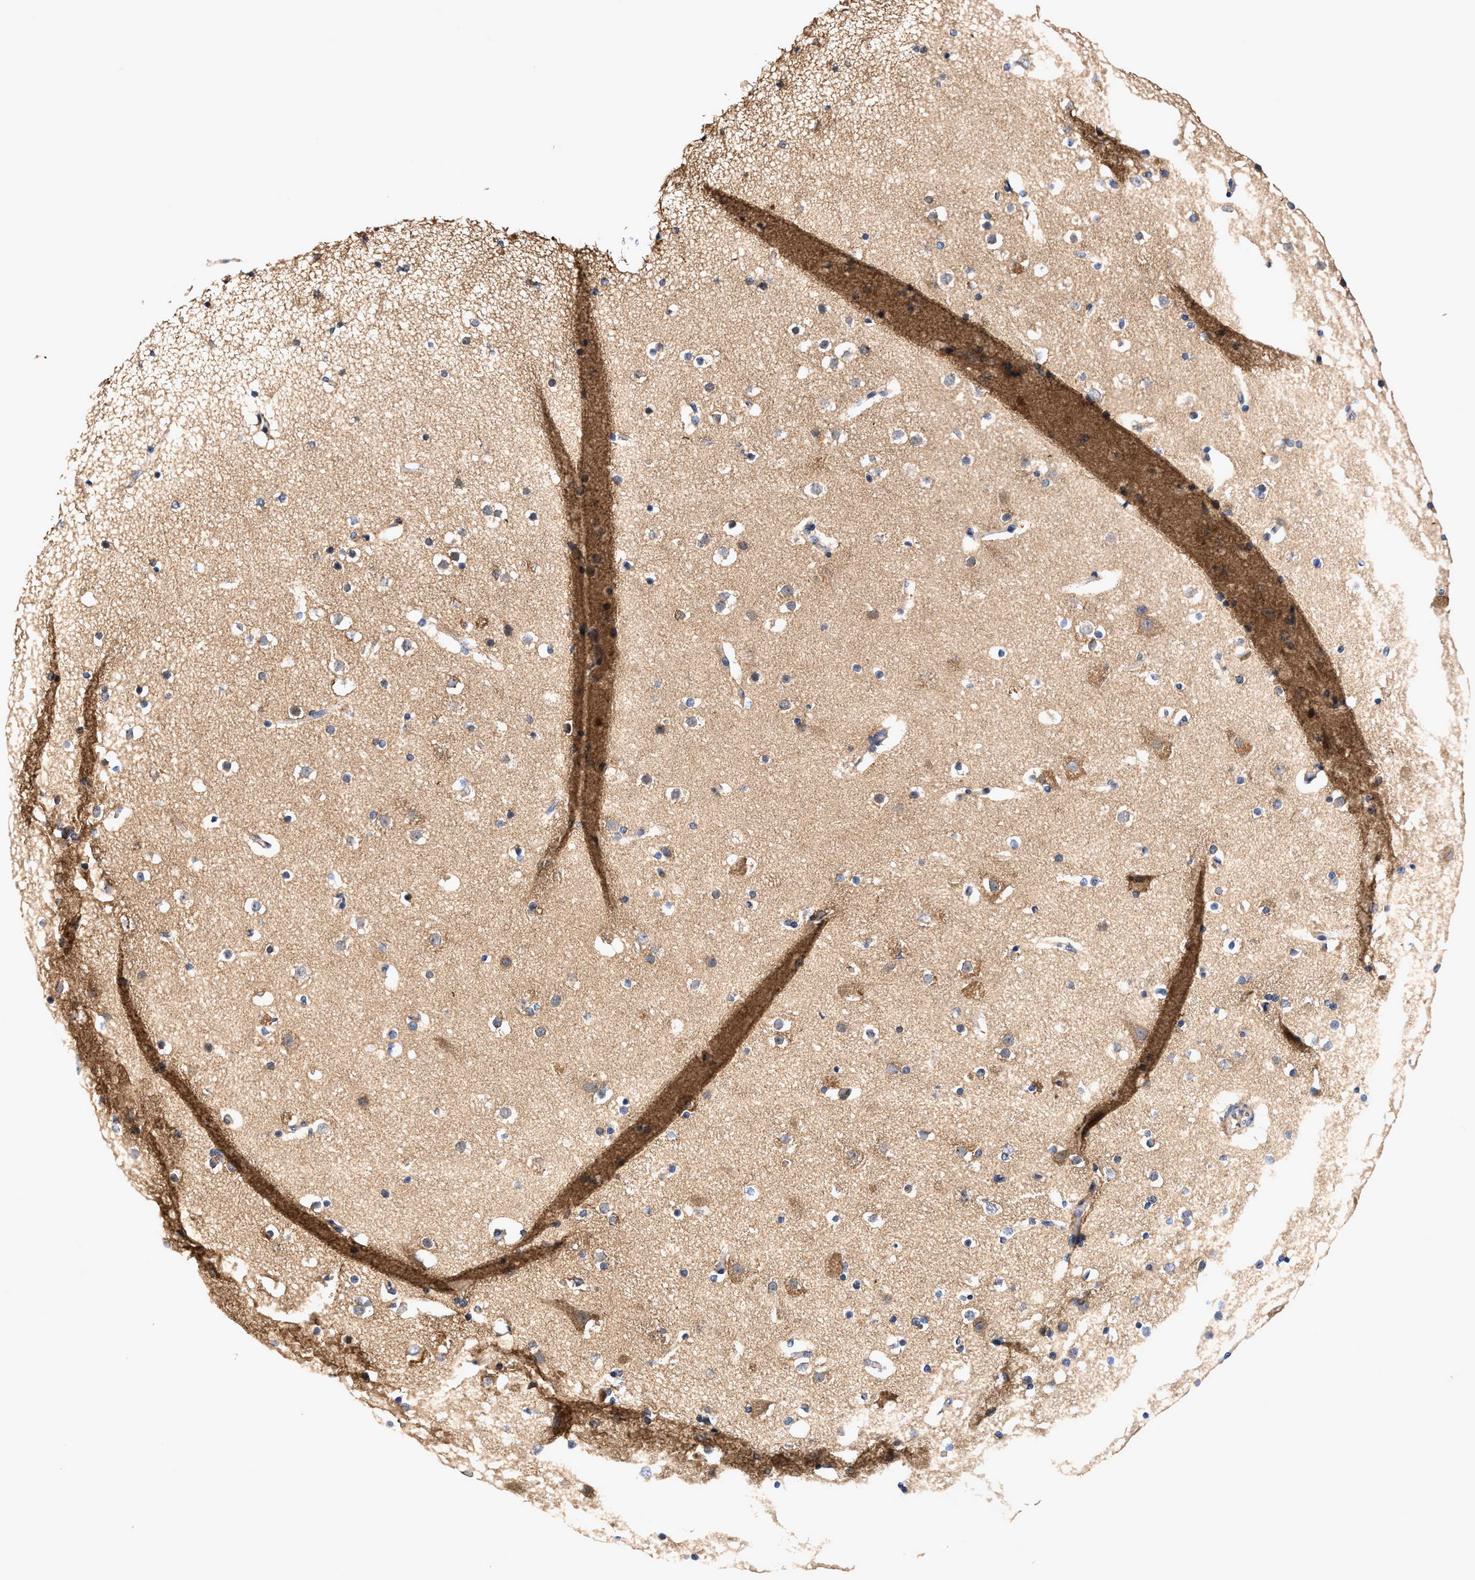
{"staining": {"intensity": "weak", "quantity": ">75%", "location": "cytoplasmic/membranous"}, "tissue": "cerebral cortex", "cell_type": "Endothelial cells", "image_type": "normal", "snomed": [{"axis": "morphology", "description": "Normal tissue, NOS"}, {"axis": "topography", "description": "Cerebral cortex"}], "caption": "Protein expression analysis of normal cerebral cortex shows weak cytoplasmic/membranous staining in about >75% of endothelial cells.", "gene": "EFNA4", "patient": {"sex": "male", "age": 57}}